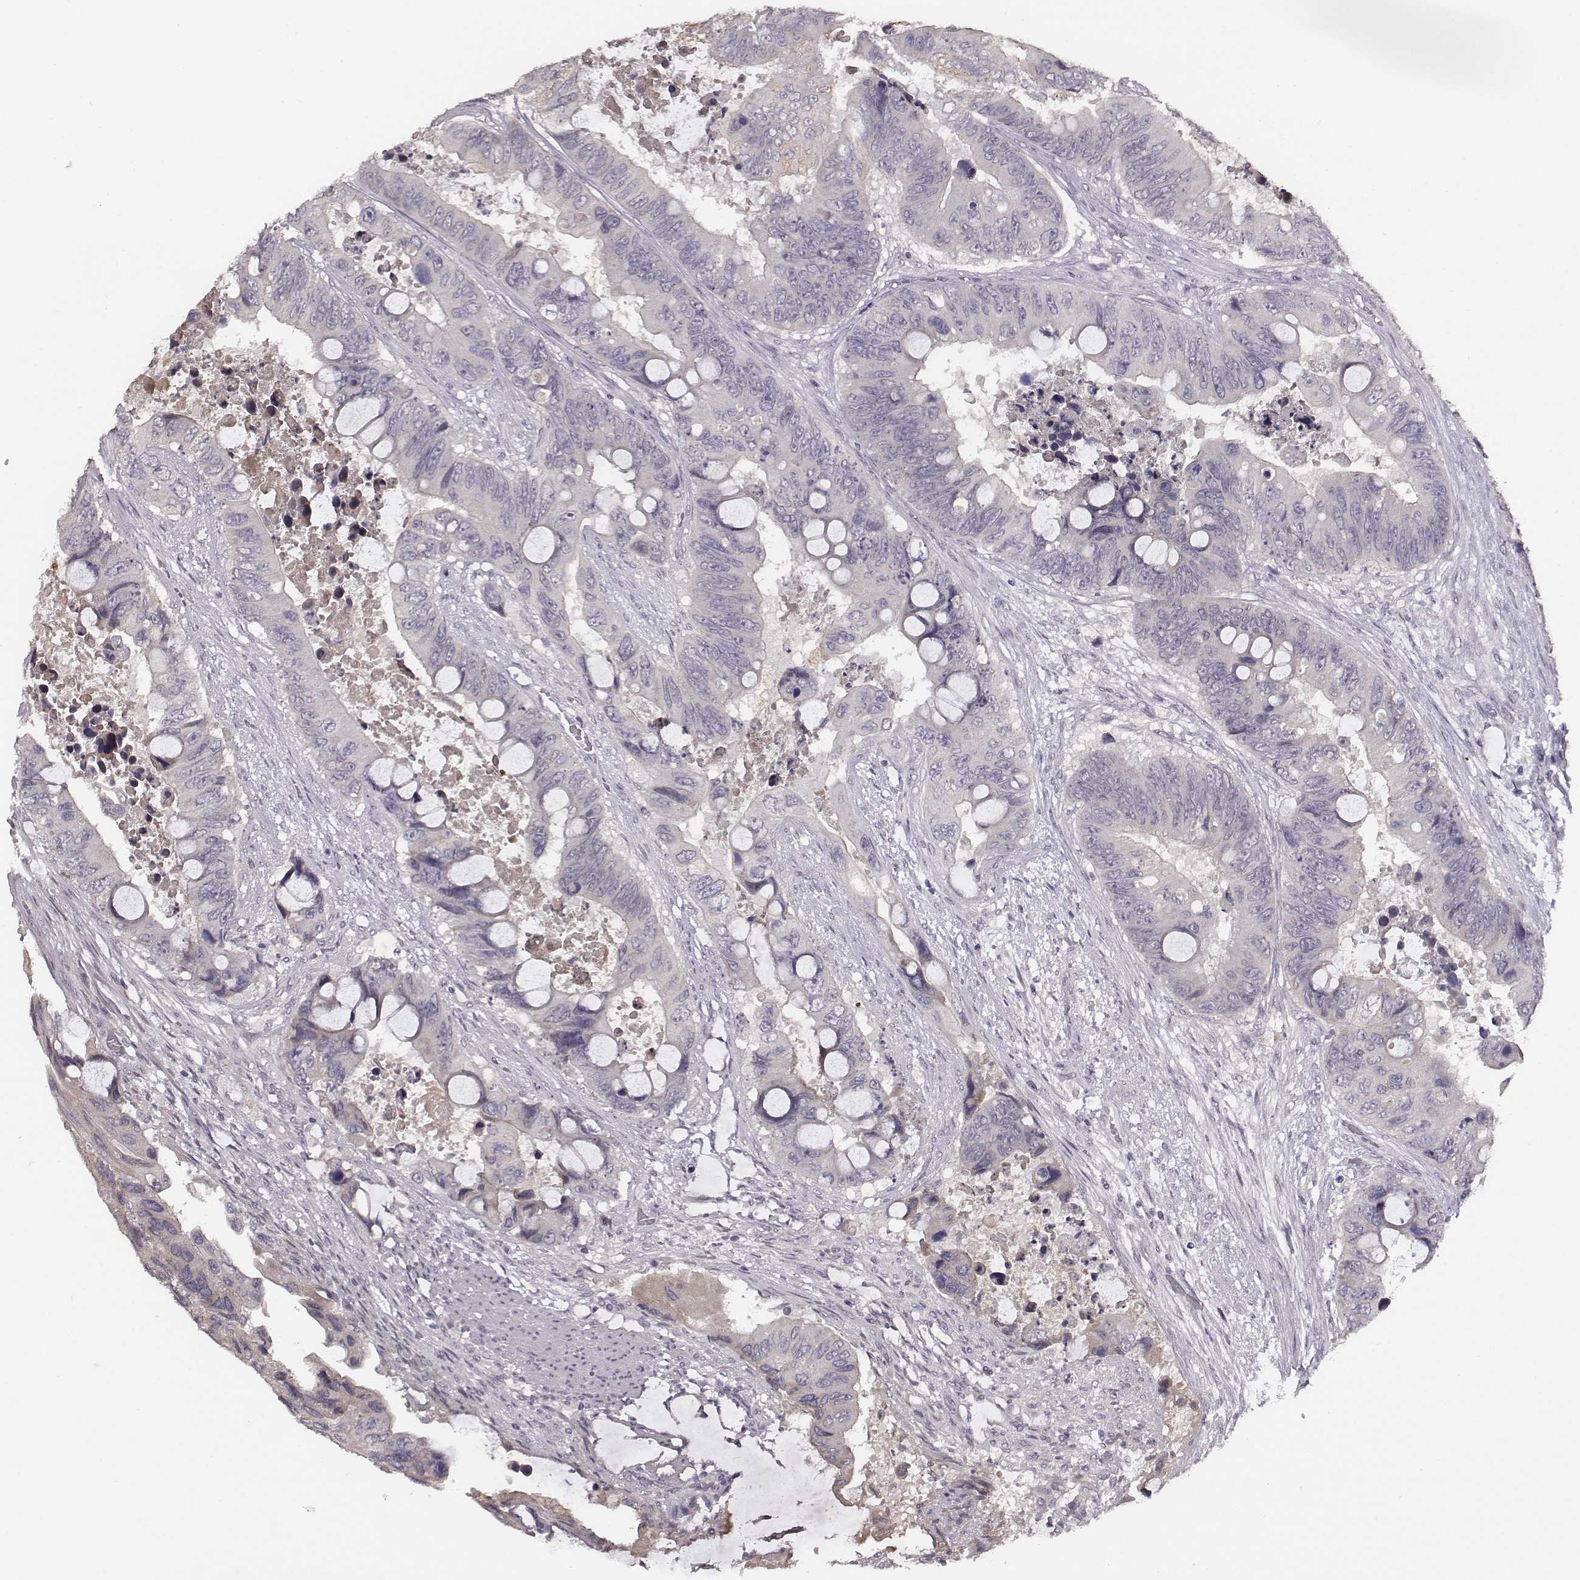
{"staining": {"intensity": "negative", "quantity": "none", "location": "none"}, "tissue": "colorectal cancer", "cell_type": "Tumor cells", "image_type": "cancer", "snomed": [{"axis": "morphology", "description": "Adenocarcinoma, NOS"}, {"axis": "topography", "description": "Rectum"}], "caption": "Tumor cells show no significant protein staining in colorectal cancer (adenocarcinoma). (DAB immunohistochemistry (IHC), high magnification).", "gene": "SLC22A6", "patient": {"sex": "male", "age": 63}}